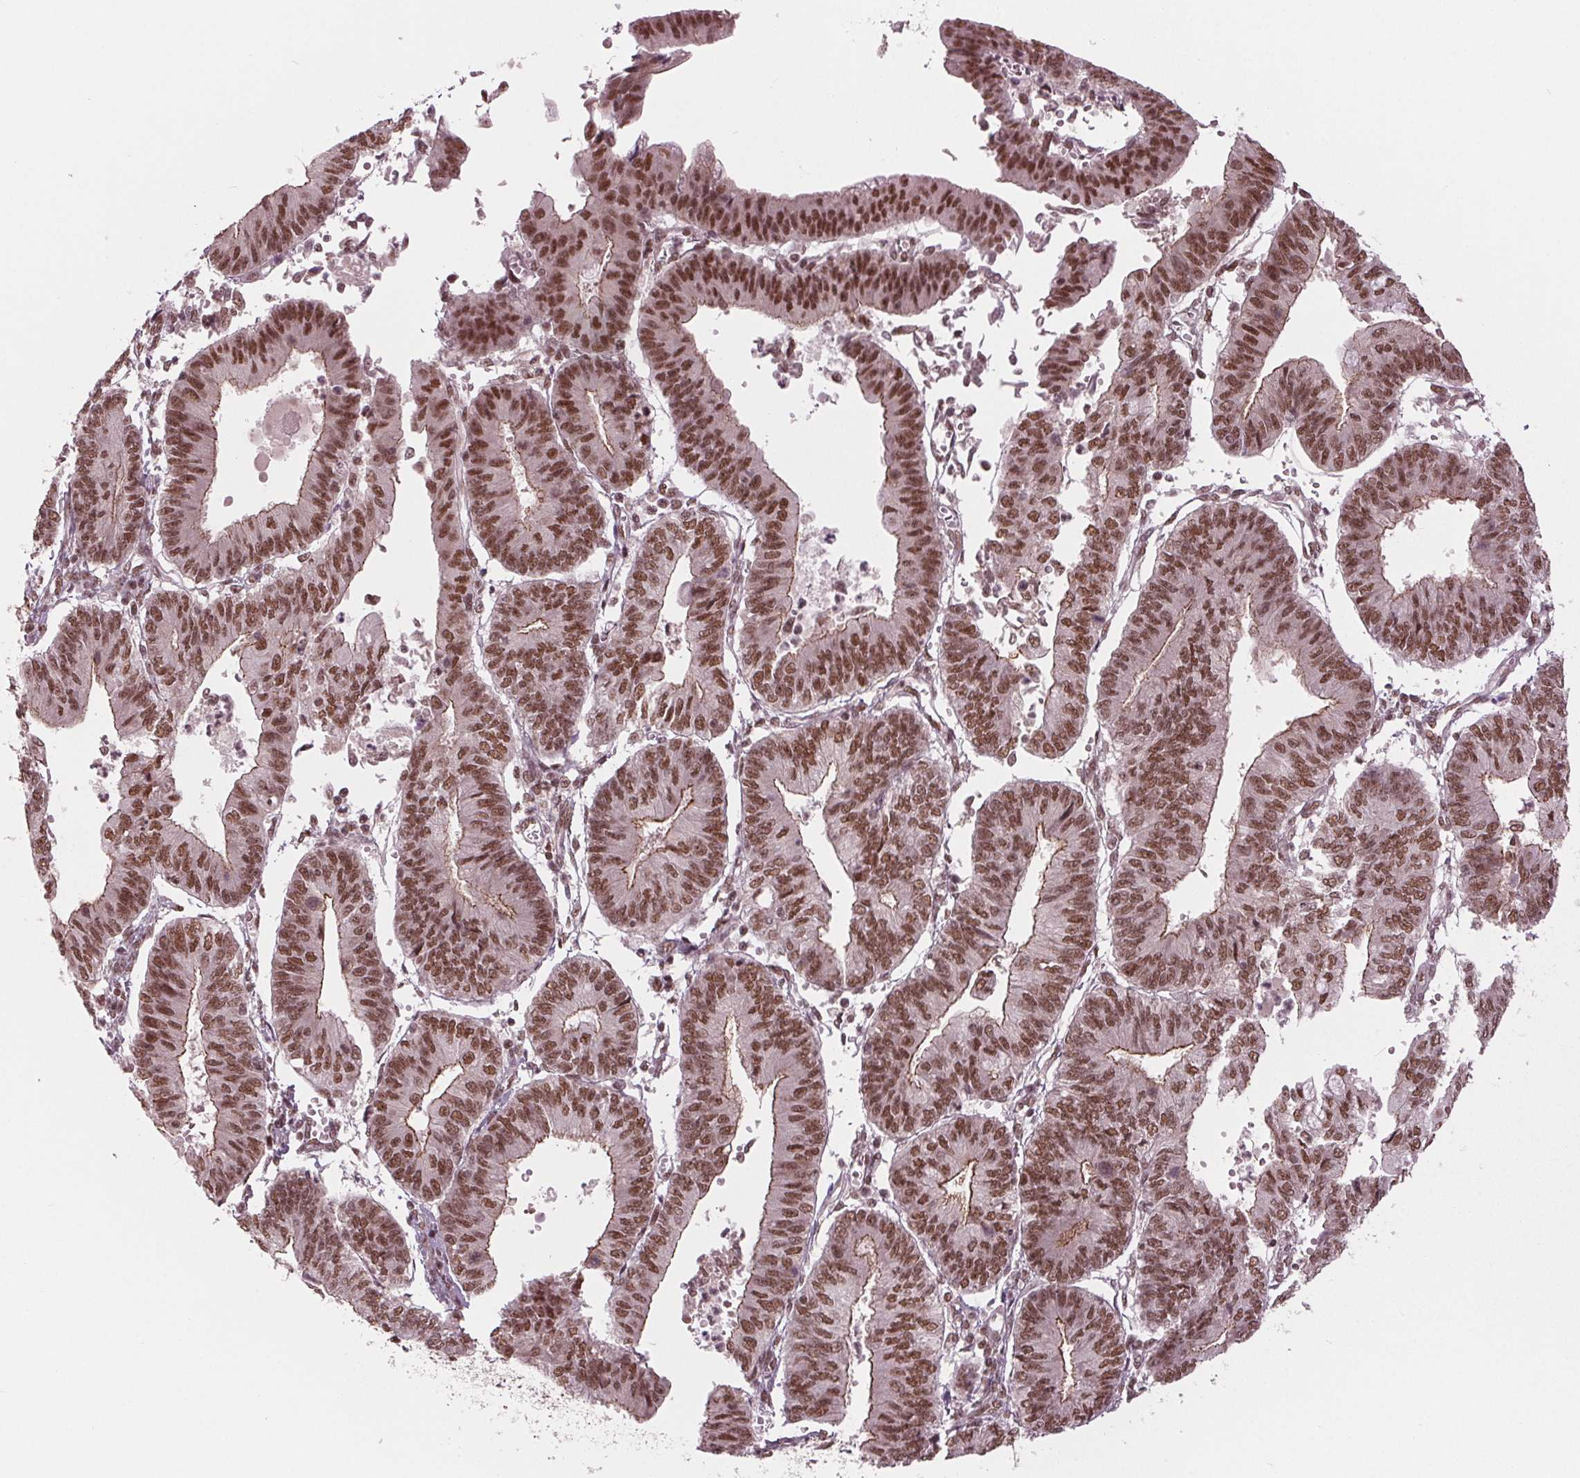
{"staining": {"intensity": "moderate", "quantity": ">75%", "location": "cytoplasmic/membranous,nuclear"}, "tissue": "endometrial cancer", "cell_type": "Tumor cells", "image_type": "cancer", "snomed": [{"axis": "morphology", "description": "Adenocarcinoma, NOS"}, {"axis": "topography", "description": "Endometrium"}], "caption": "Immunohistochemistry staining of adenocarcinoma (endometrial), which reveals medium levels of moderate cytoplasmic/membranous and nuclear staining in about >75% of tumor cells indicating moderate cytoplasmic/membranous and nuclear protein expression. The staining was performed using DAB (3,3'-diaminobenzidine) (brown) for protein detection and nuclei were counterstained in hematoxylin (blue).", "gene": "LSM2", "patient": {"sex": "female", "age": 65}}